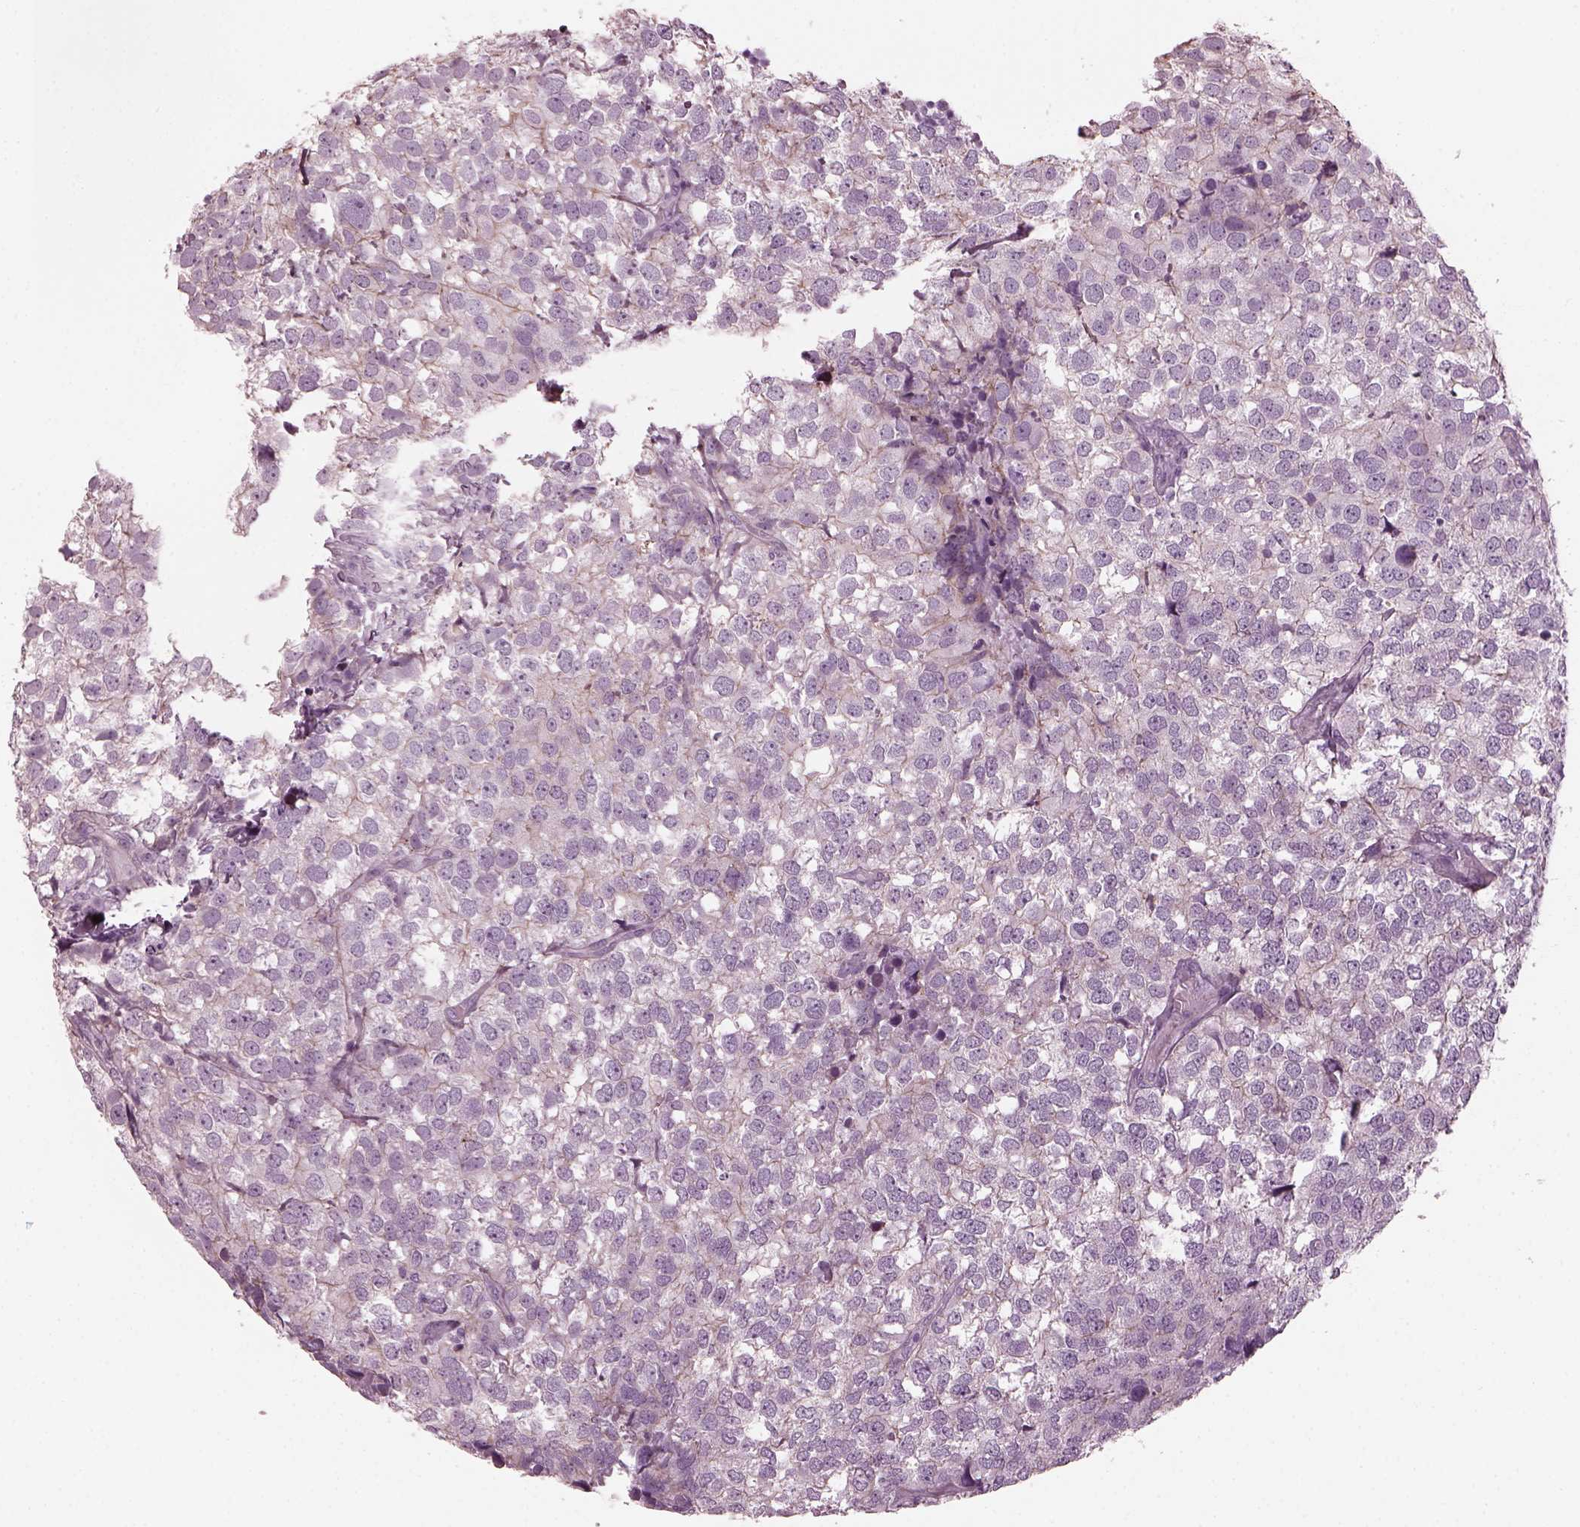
{"staining": {"intensity": "negative", "quantity": "none", "location": "none"}, "tissue": "breast cancer", "cell_type": "Tumor cells", "image_type": "cancer", "snomed": [{"axis": "morphology", "description": "Duct carcinoma"}, {"axis": "topography", "description": "Breast"}], "caption": "High power microscopy micrograph of an immunohistochemistry photomicrograph of breast cancer, revealing no significant positivity in tumor cells.", "gene": "BFSP1", "patient": {"sex": "female", "age": 30}}